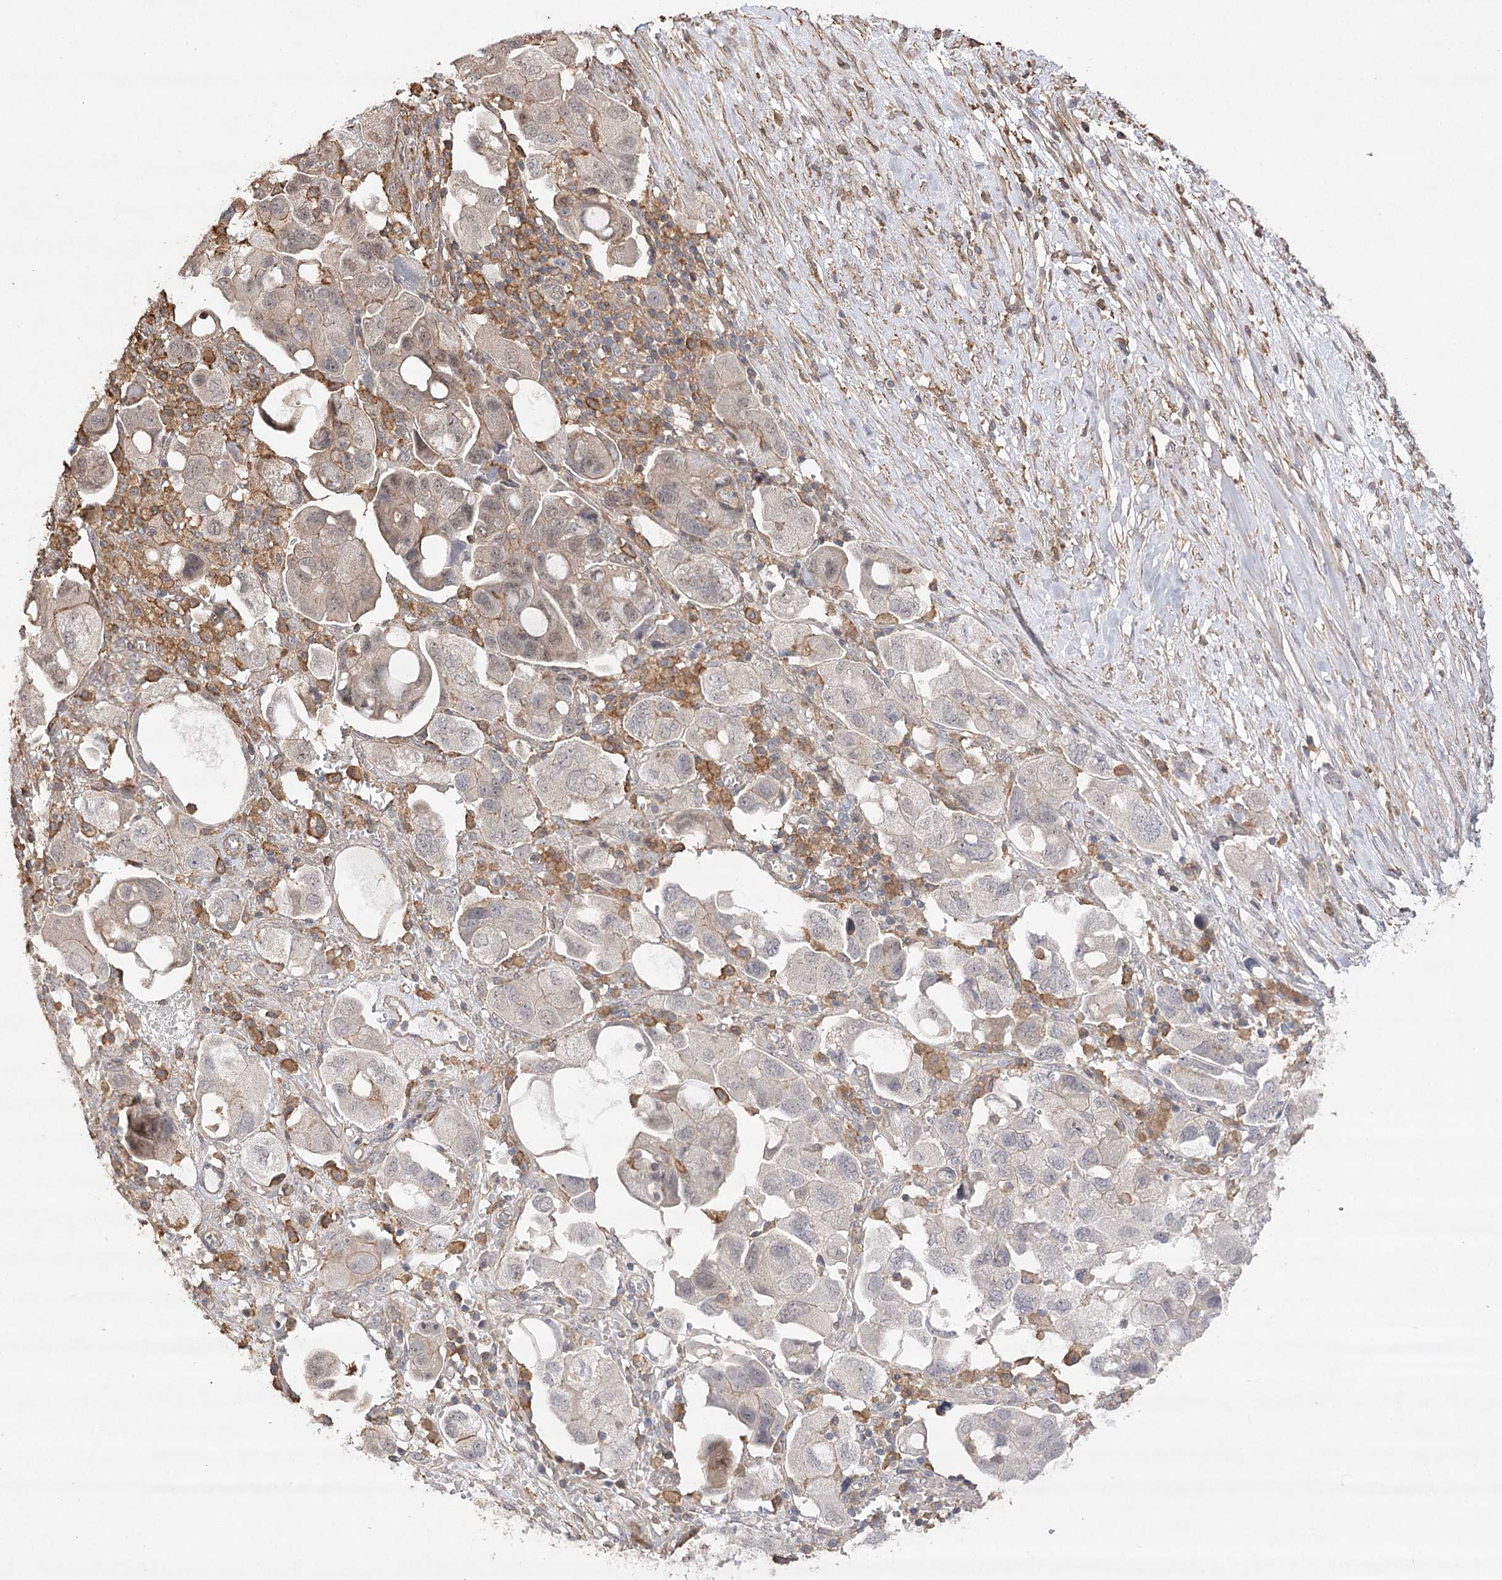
{"staining": {"intensity": "negative", "quantity": "none", "location": "none"}, "tissue": "ovarian cancer", "cell_type": "Tumor cells", "image_type": "cancer", "snomed": [{"axis": "morphology", "description": "Carcinoma, NOS"}, {"axis": "morphology", "description": "Cystadenocarcinoma, serous, NOS"}, {"axis": "topography", "description": "Ovary"}], "caption": "Tumor cells show no significant protein staining in ovarian cancer (serous cystadenocarcinoma). (Stains: DAB (3,3'-diaminobenzidine) IHC with hematoxylin counter stain, Microscopy: brightfield microscopy at high magnification).", "gene": "OBSL1", "patient": {"sex": "female", "age": 69}}